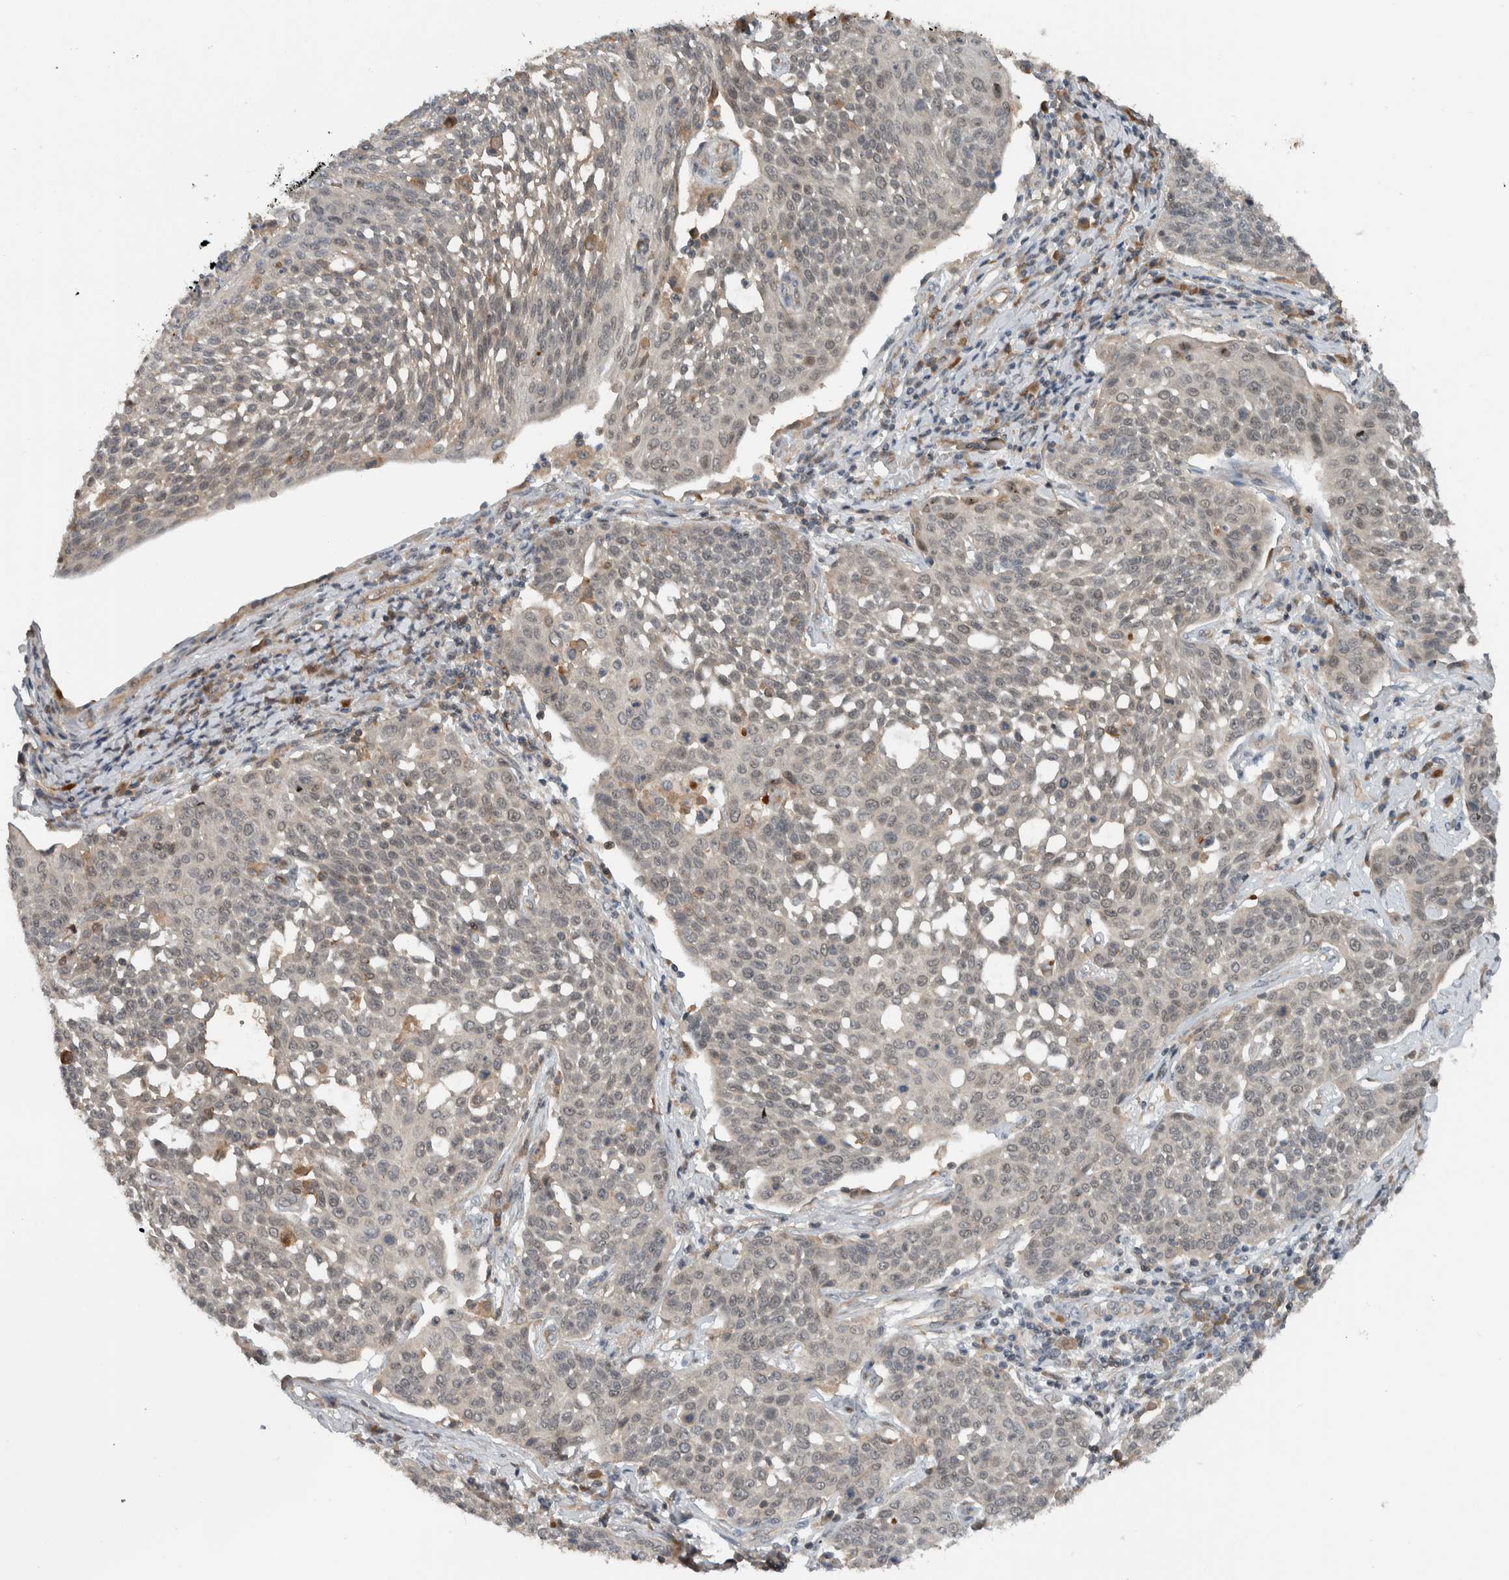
{"staining": {"intensity": "negative", "quantity": "none", "location": "none"}, "tissue": "cervical cancer", "cell_type": "Tumor cells", "image_type": "cancer", "snomed": [{"axis": "morphology", "description": "Squamous cell carcinoma, NOS"}, {"axis": "topography", "description": "Cervix"}], "caption": "Tumor cells are negative for protein expression in human cervical squamous cell carcinoma.", "gene": "ARMC7", "patient": {"sex": "female", "age": 34}}